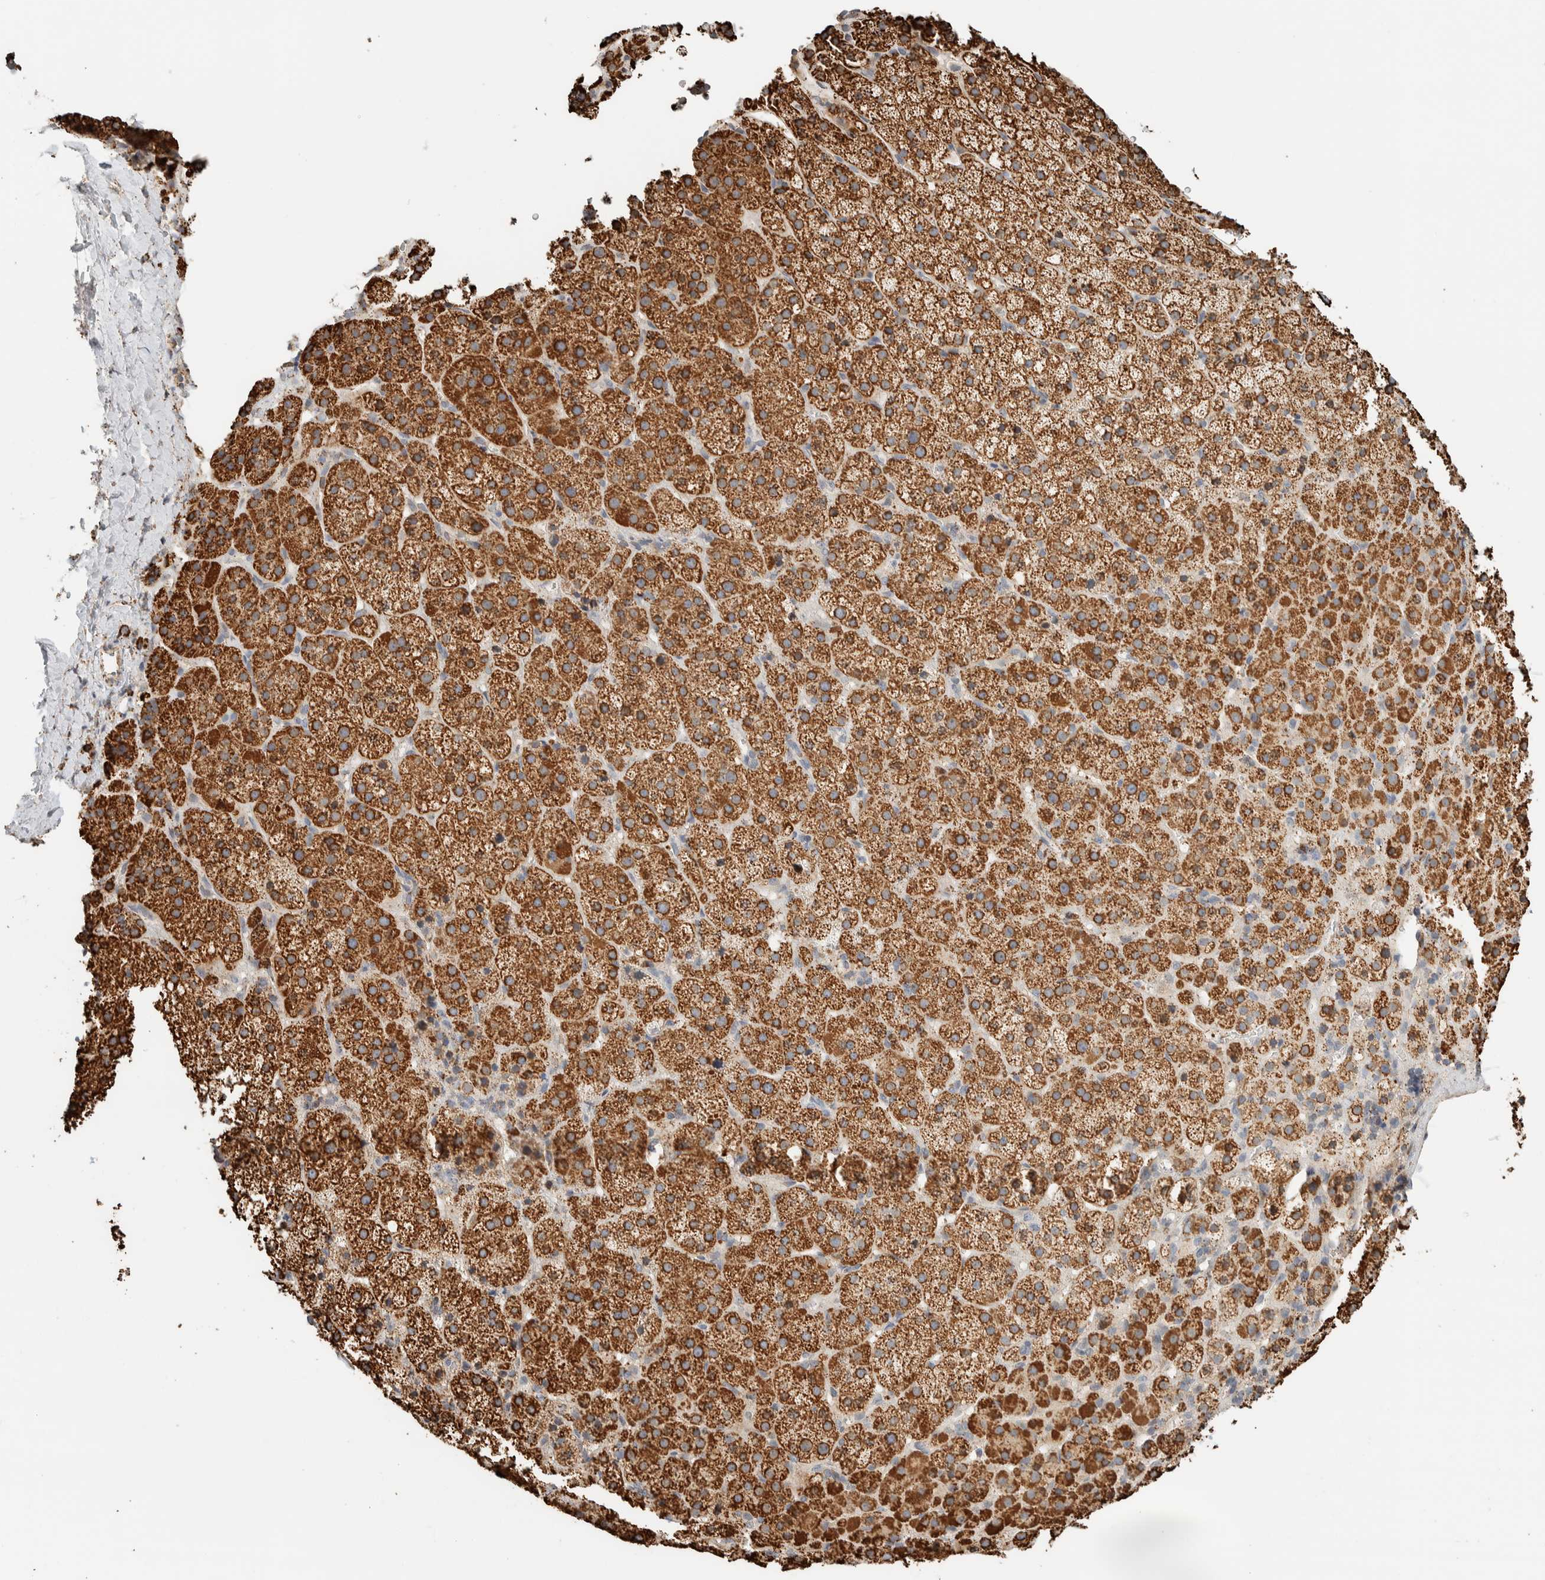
{"staining": {"intensity": "moderate", "quantity": ">75%", "location": "cytoplasmic/membranous"}, "tissue": "adrenal gland", "cell_type": "Glandular cells", "image_type": "normal", "snomed": [{"axis": "morphology", "description": "Normal tissue, NOS"}, {"axis": "topography", "description": "Adrenal gland"}], "caption": "Adrenal gland was stained to show a protein in brown. There is medium levels of moderate cytoplasmic/membranous staining in about >75% of glandular cells. The protein is shown in brown color, while the nuclei are stained blue.", "gene": "ZNF454", "patient": {"sex": "female", "age": 57}}